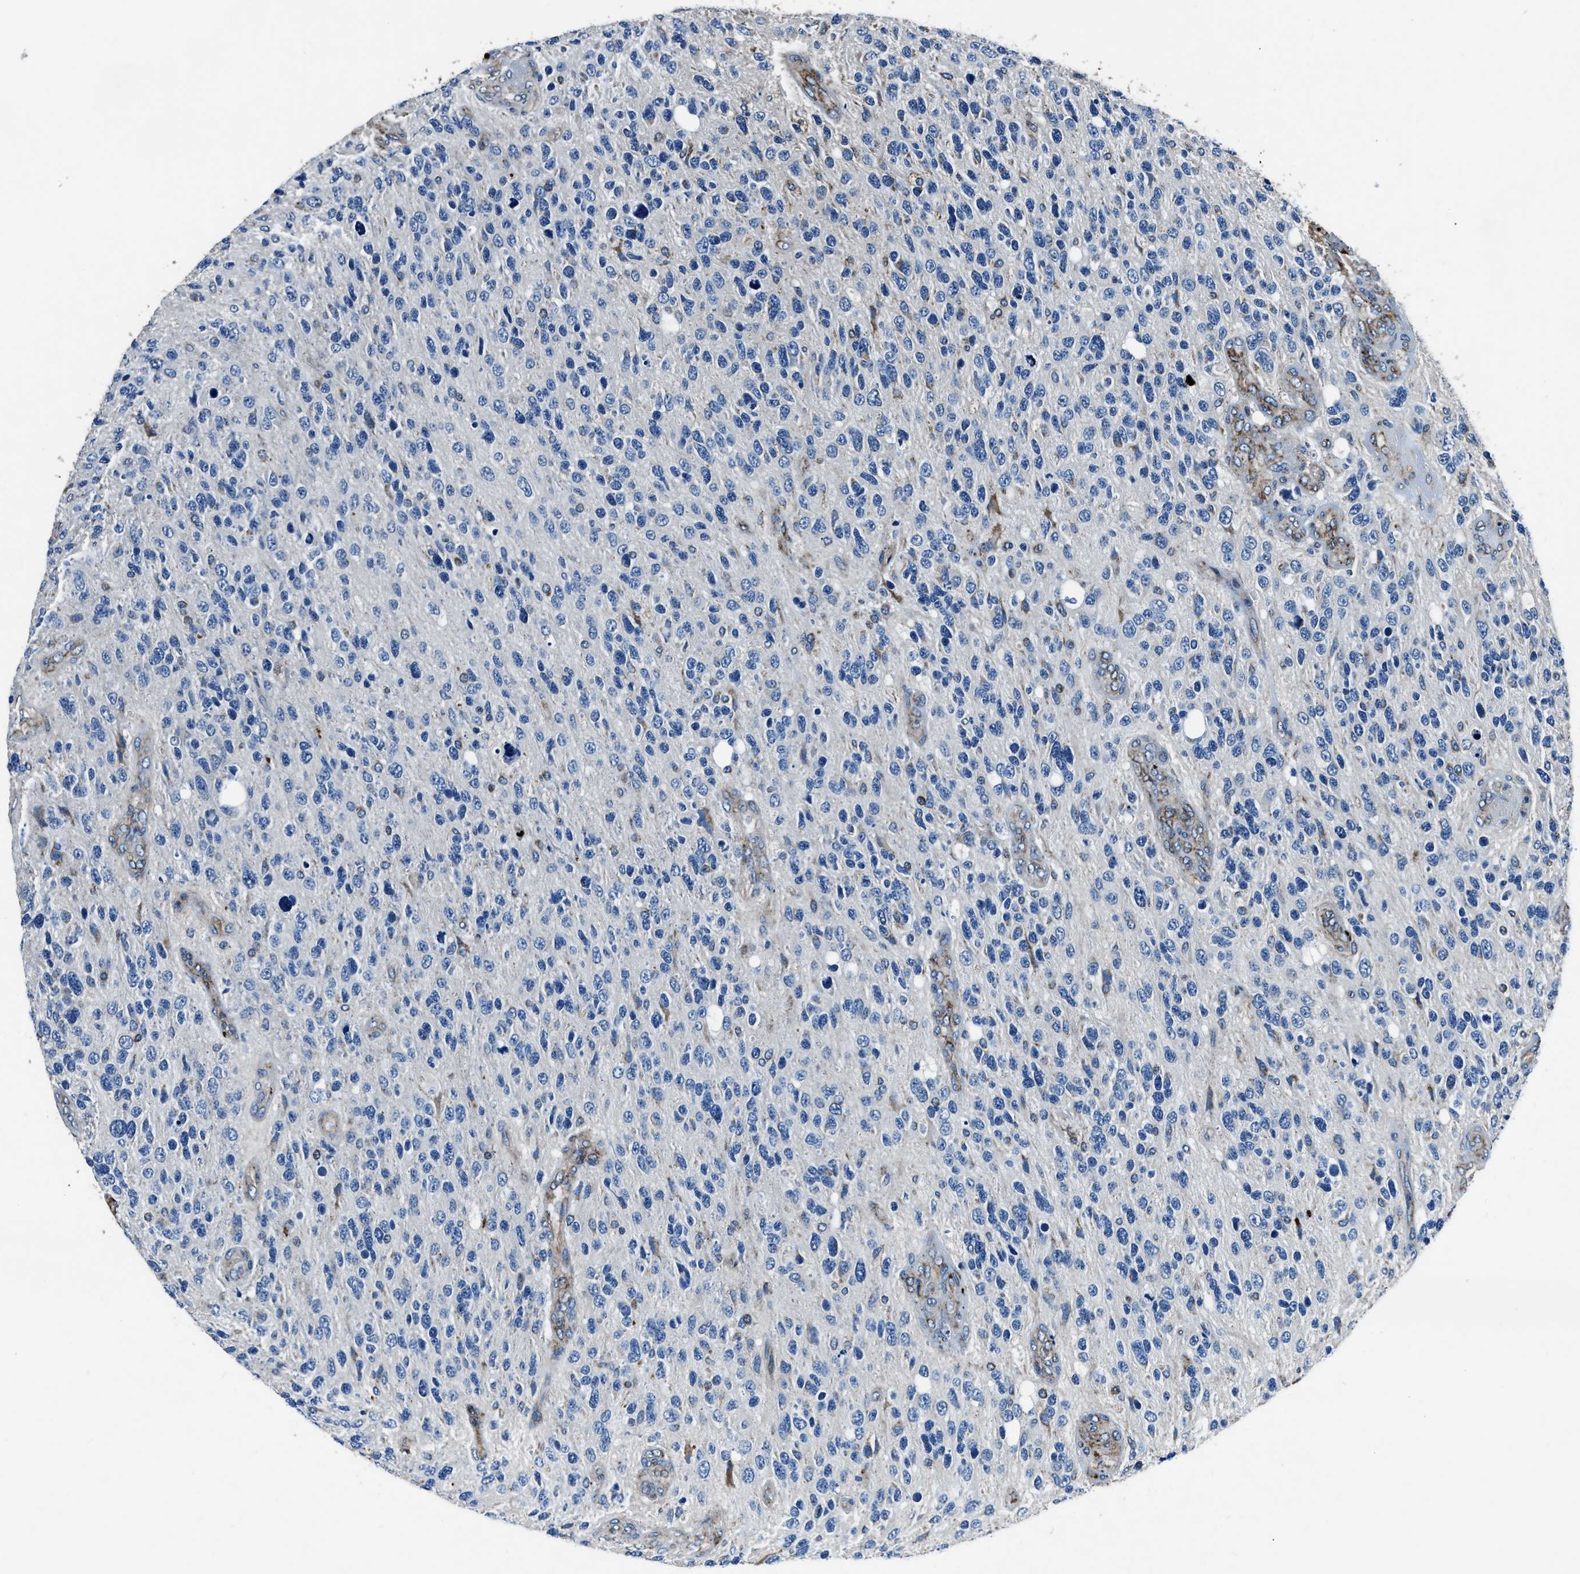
{"staining": {"intensity": "negative", "quantity": "none", "location": "none"}, "tissue": "glioma", "cell_type": "Tumor cells", "image_type": "cancer", "snomed": [{"axis": "morphology", "description": "Glioma, malignant, High grade"}, {"axis": "topography", "description": "Brain"}], "caption": "A photomicrograph of glioma stained for a protein displays no brown staining in tumor cells. Brightfield microscopy of IHC stained with DAB (3,3'-diaminobenzidine) (brown) and hematoxylin (blue), captured at high magnification.", "gene": "OGDH", "patient": {"sex": "female", "age": 58}}